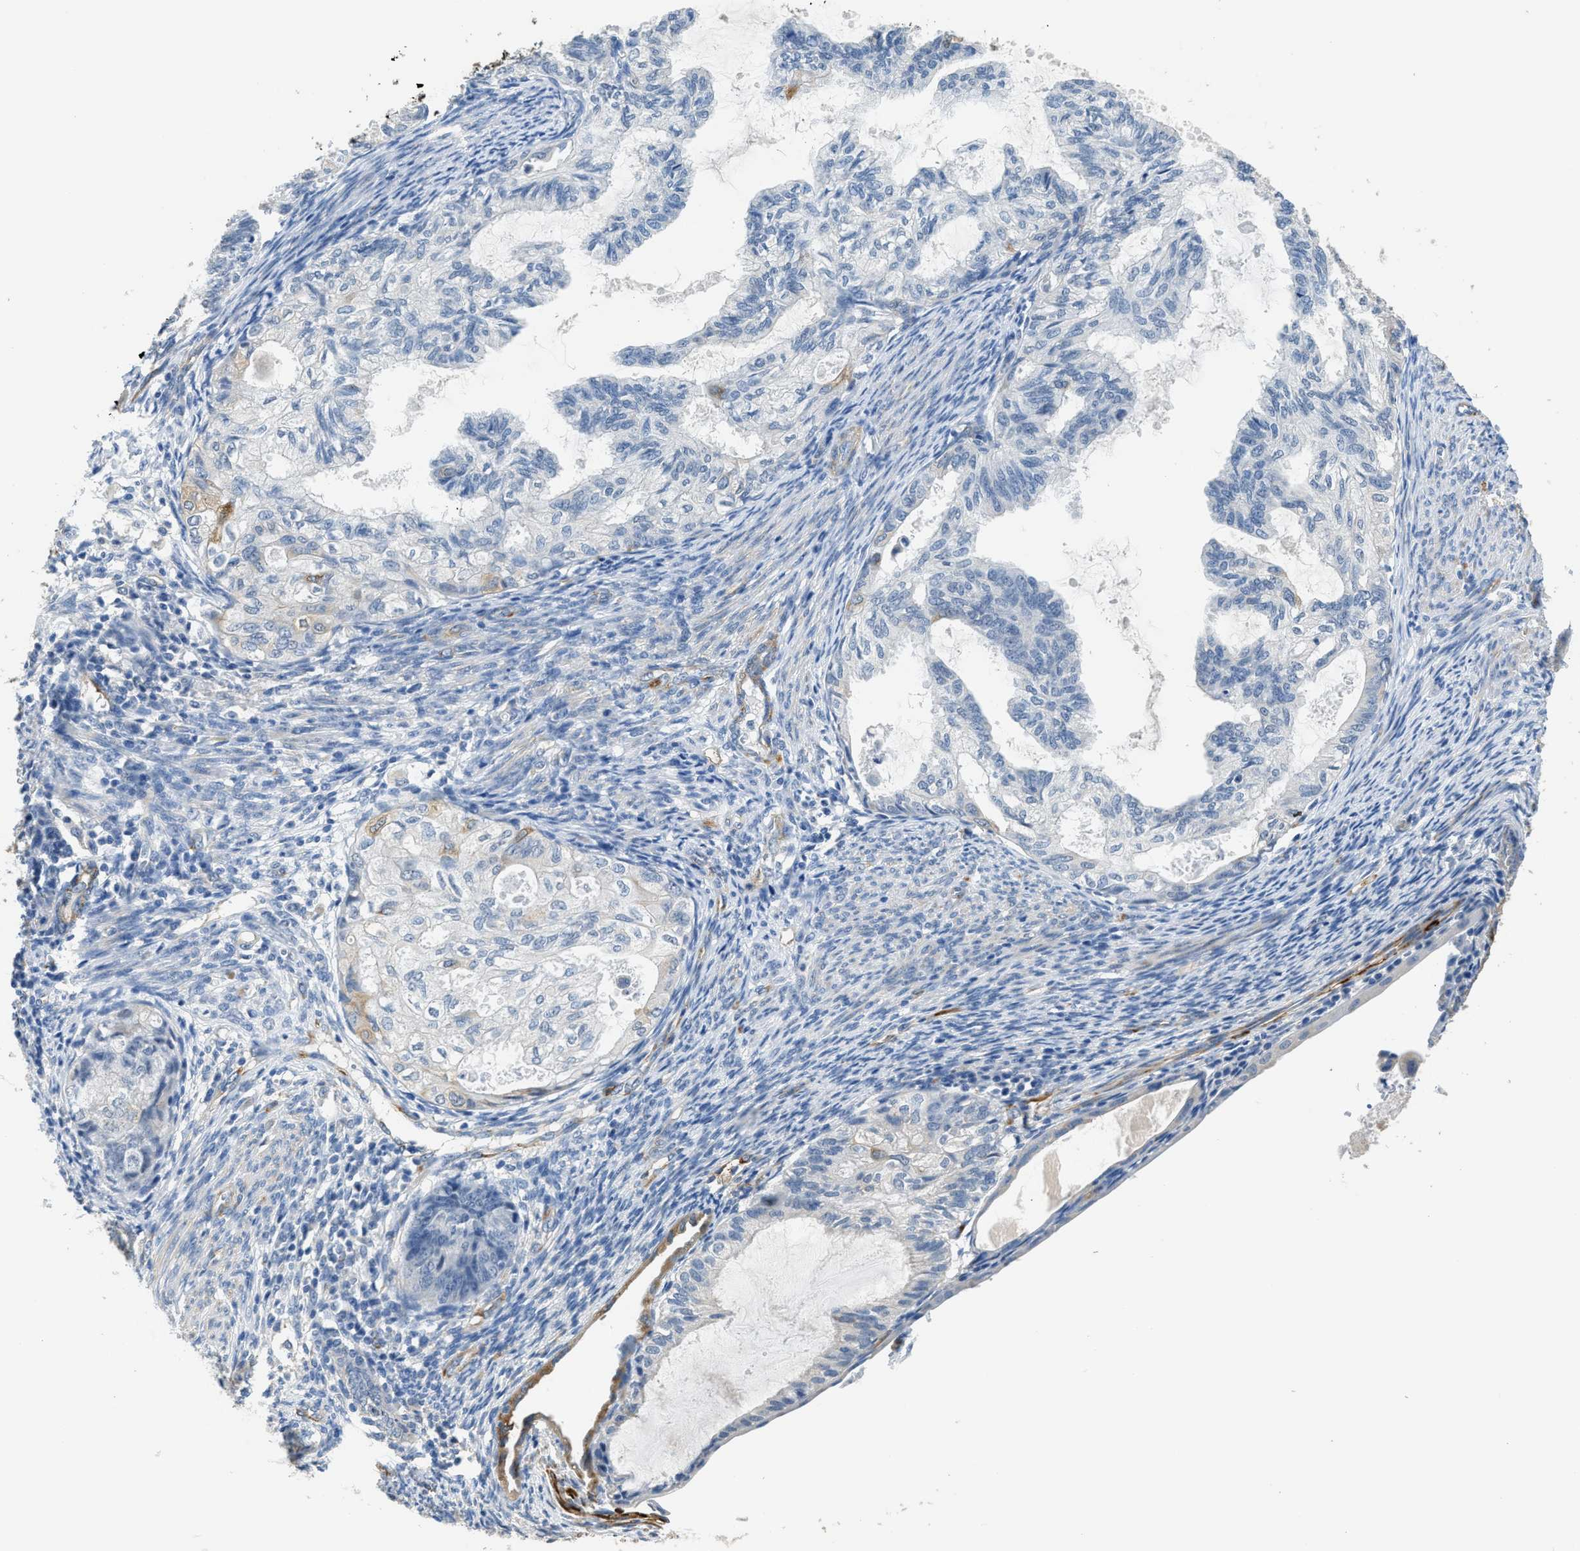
{"staining": {"intensity": "weak", "quantity": "<25%", "location": "cytoplasmic/membranous"}, "tissue": "cervical cancer", "cell_type": "Tumor cells", "image_type": "cancer", "snomed": [{"axis": "morphology", "description": "Normal tissue, NOS"}, {"axis": "morphology", "description": "Adenocarcinoma, NOS"}, {"axis": "topography", "description": "Cervix"}, {"axis": "topography", "description": "Endometrium"}], "caption": "This is a photomicrograph of immunohistochemistry (IHC) staining of adenocarcinoma (cervical), which shows no positivity in tumor cells.", "gene": "ZSWIM5", "patient": {"sex": "female", "age": 86}}